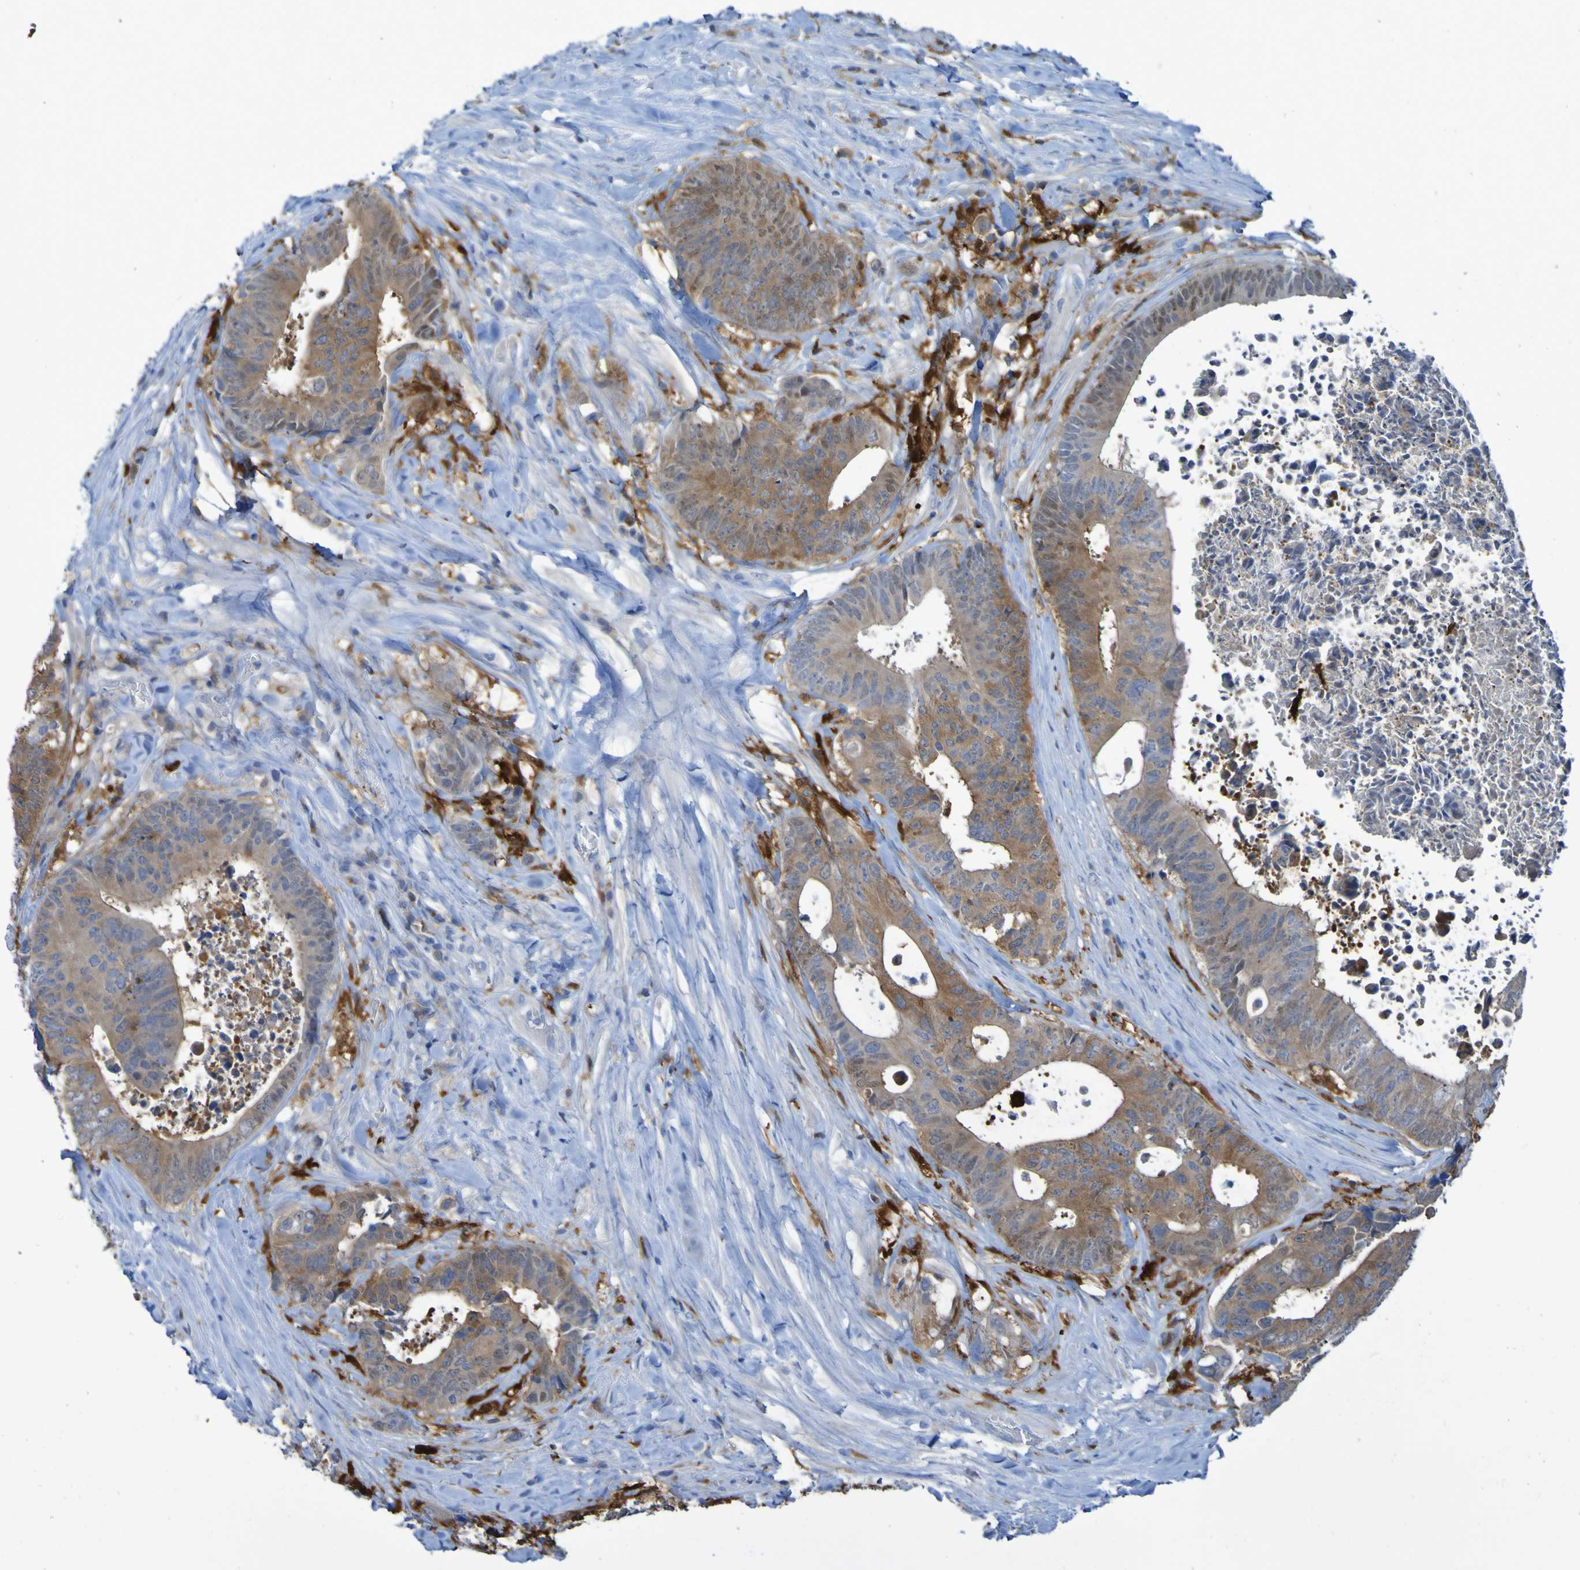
{"staining": {"intensity": "moderate", "quantity": ">75%", "location": "cytoplasmic/membranous"}, "tissue": "colorectal cancer", "cell_type": "Tumor cells", "image_type": "cancer", "snomed": [{"axis": "morphology", "description": "Adenocarcinoma, NOS"}, {"axis": "topography", "description": "Rectum"}], "caption": "Immunohistochemistry staining of adenocarcinoma (colorectal), which reveals medium levels of moderate cytoplasmic/membranous expression in about >75% of tumor cells indicating moderate cytoplasmic/membranous protein staining. The staining was performed using DAB (3,3'-diaminobenzidine) (brown) for protein detection and nuclei were counterstained in hematoxylin (blue).", "gene": "MPPE1", "patient": {"sex": "male", "age": 72}}